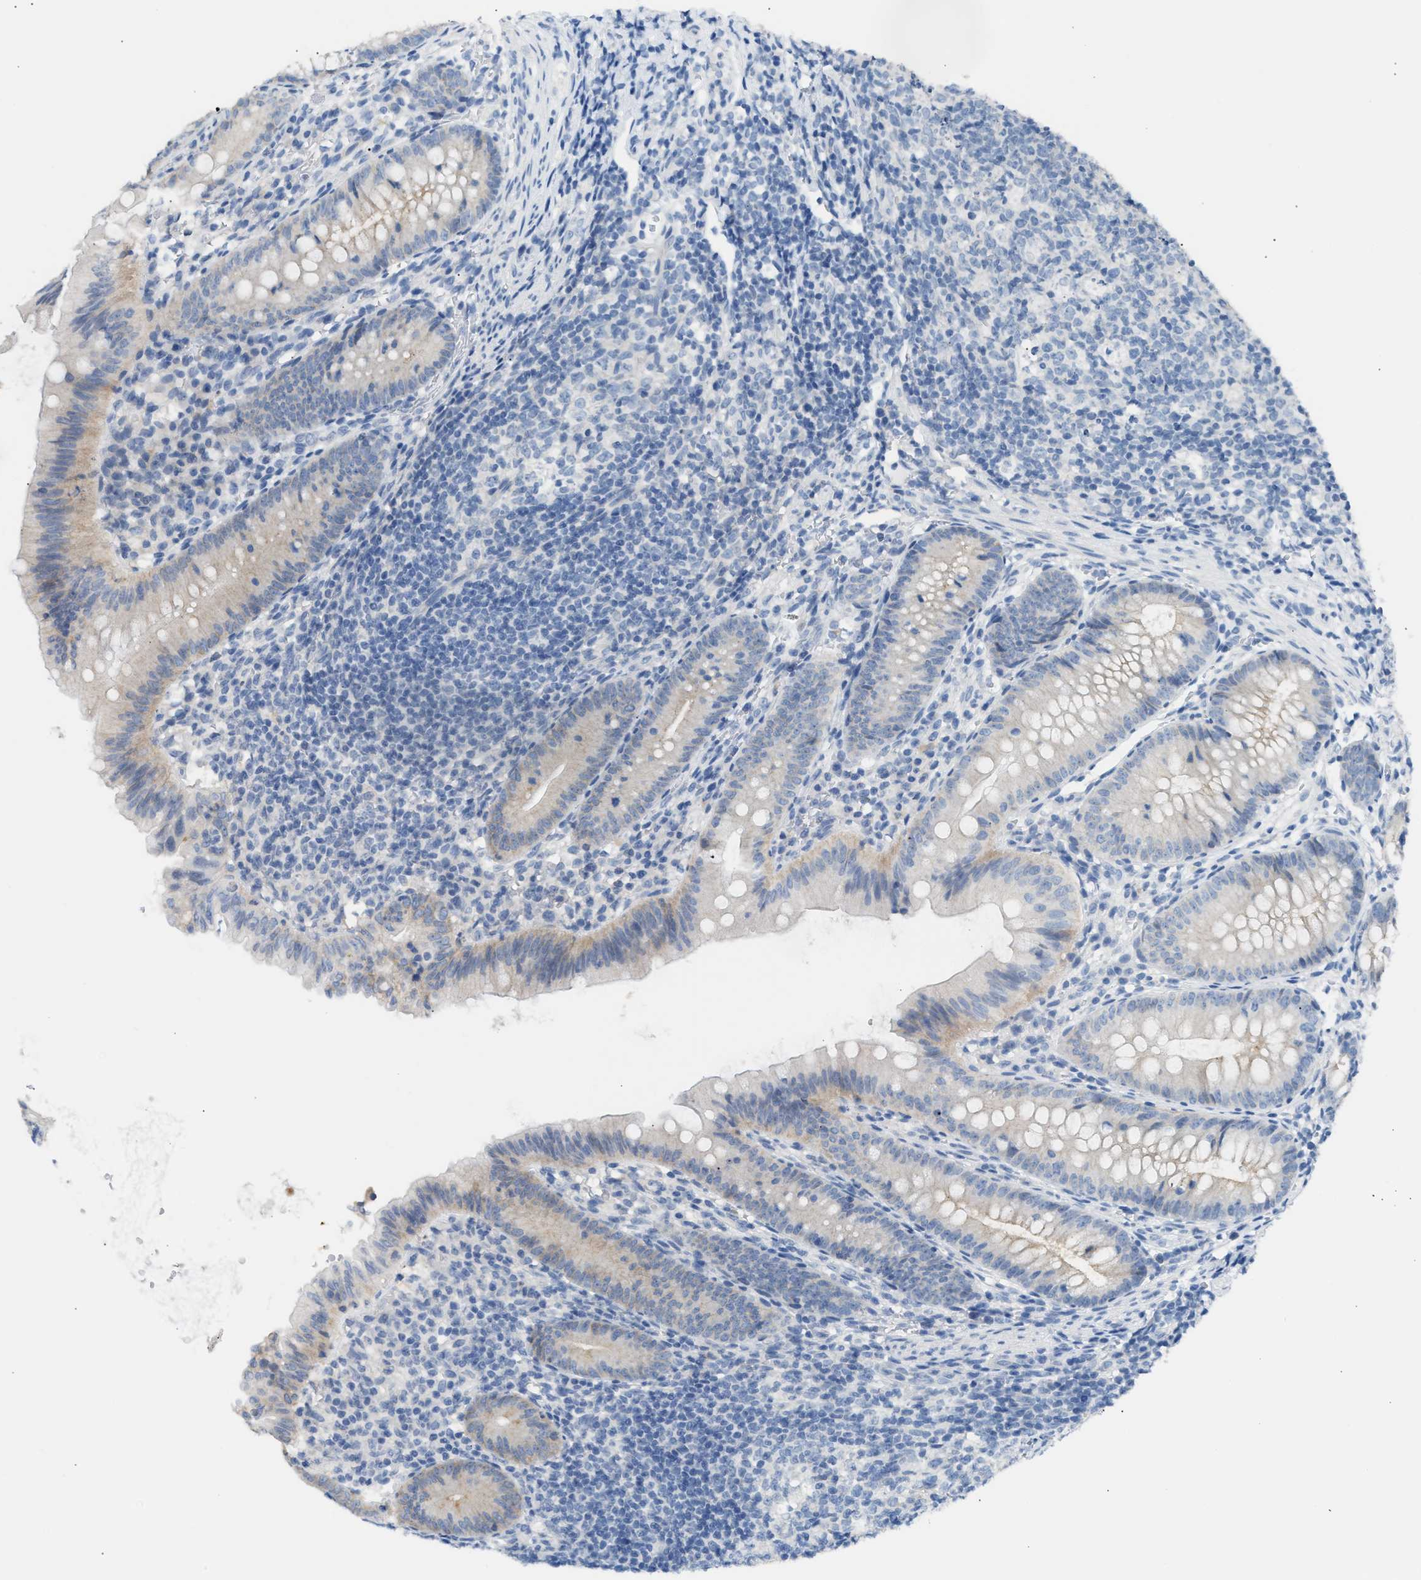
{"staining": {"intensity": "moderate", "quantity": "25%-75%", "location": "cytoplasmic/membranous"}, "tissue": "appendix", "cell_type": "Glandular cells", "image_type": "normal", "snomed": [{"axis": "morphology", "description": "Normal tissue, NOS"}, {"axis": "topography", "description": "Appendix"}], "caption": "High-magnification brightfield microscopy of unremarkable appendix stained with DAB (brown) and counterstained with hematoxylin (blue). glandular cells exhibit moderate cytoplasmic/membranous expression is appreciated in approximately25%-75% of cells. (DAB = brown stain, brightfield microscopy at high magnification).", "gene": "ERBB2", "patient": {"sex": "male", "age": 1}}